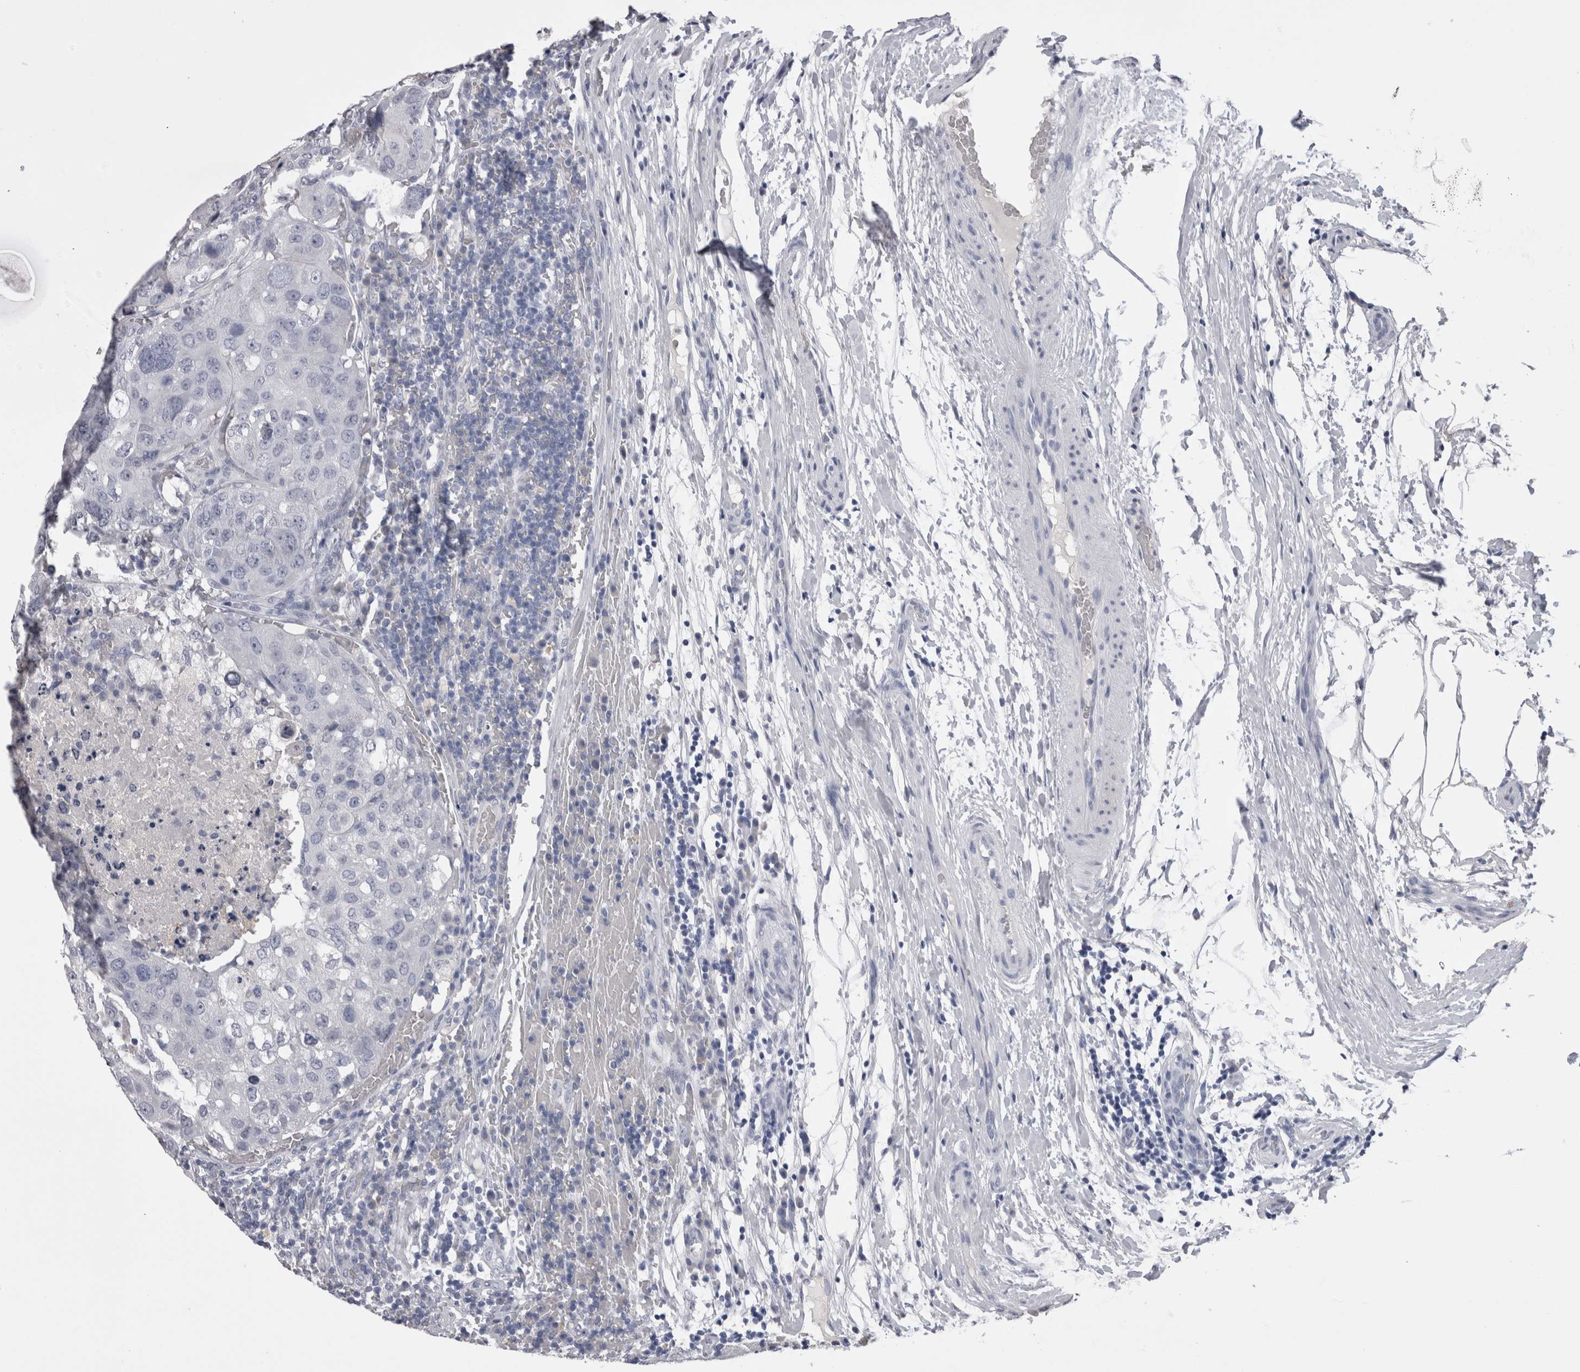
{"staining": {"intensity": "negative", "quantity": "none", "location": "none"}, "tissue": "urothelial cancer", "cell_type": "Tumor cells", "image_type": "cancer", "snomed": [{"axis": "morphology", "description": "Urothelial carcinoma, High grade"}, {"axis": "topography", "description": "Lymph node"}, {"axis": "topography", "description": "Urinary bladder"}], "caption": "Tumor cells show no significant staining in high-grade urothelial carcinoma.", "gene": "CDHR5", "patient": {"sex": "male", "age": 51}}